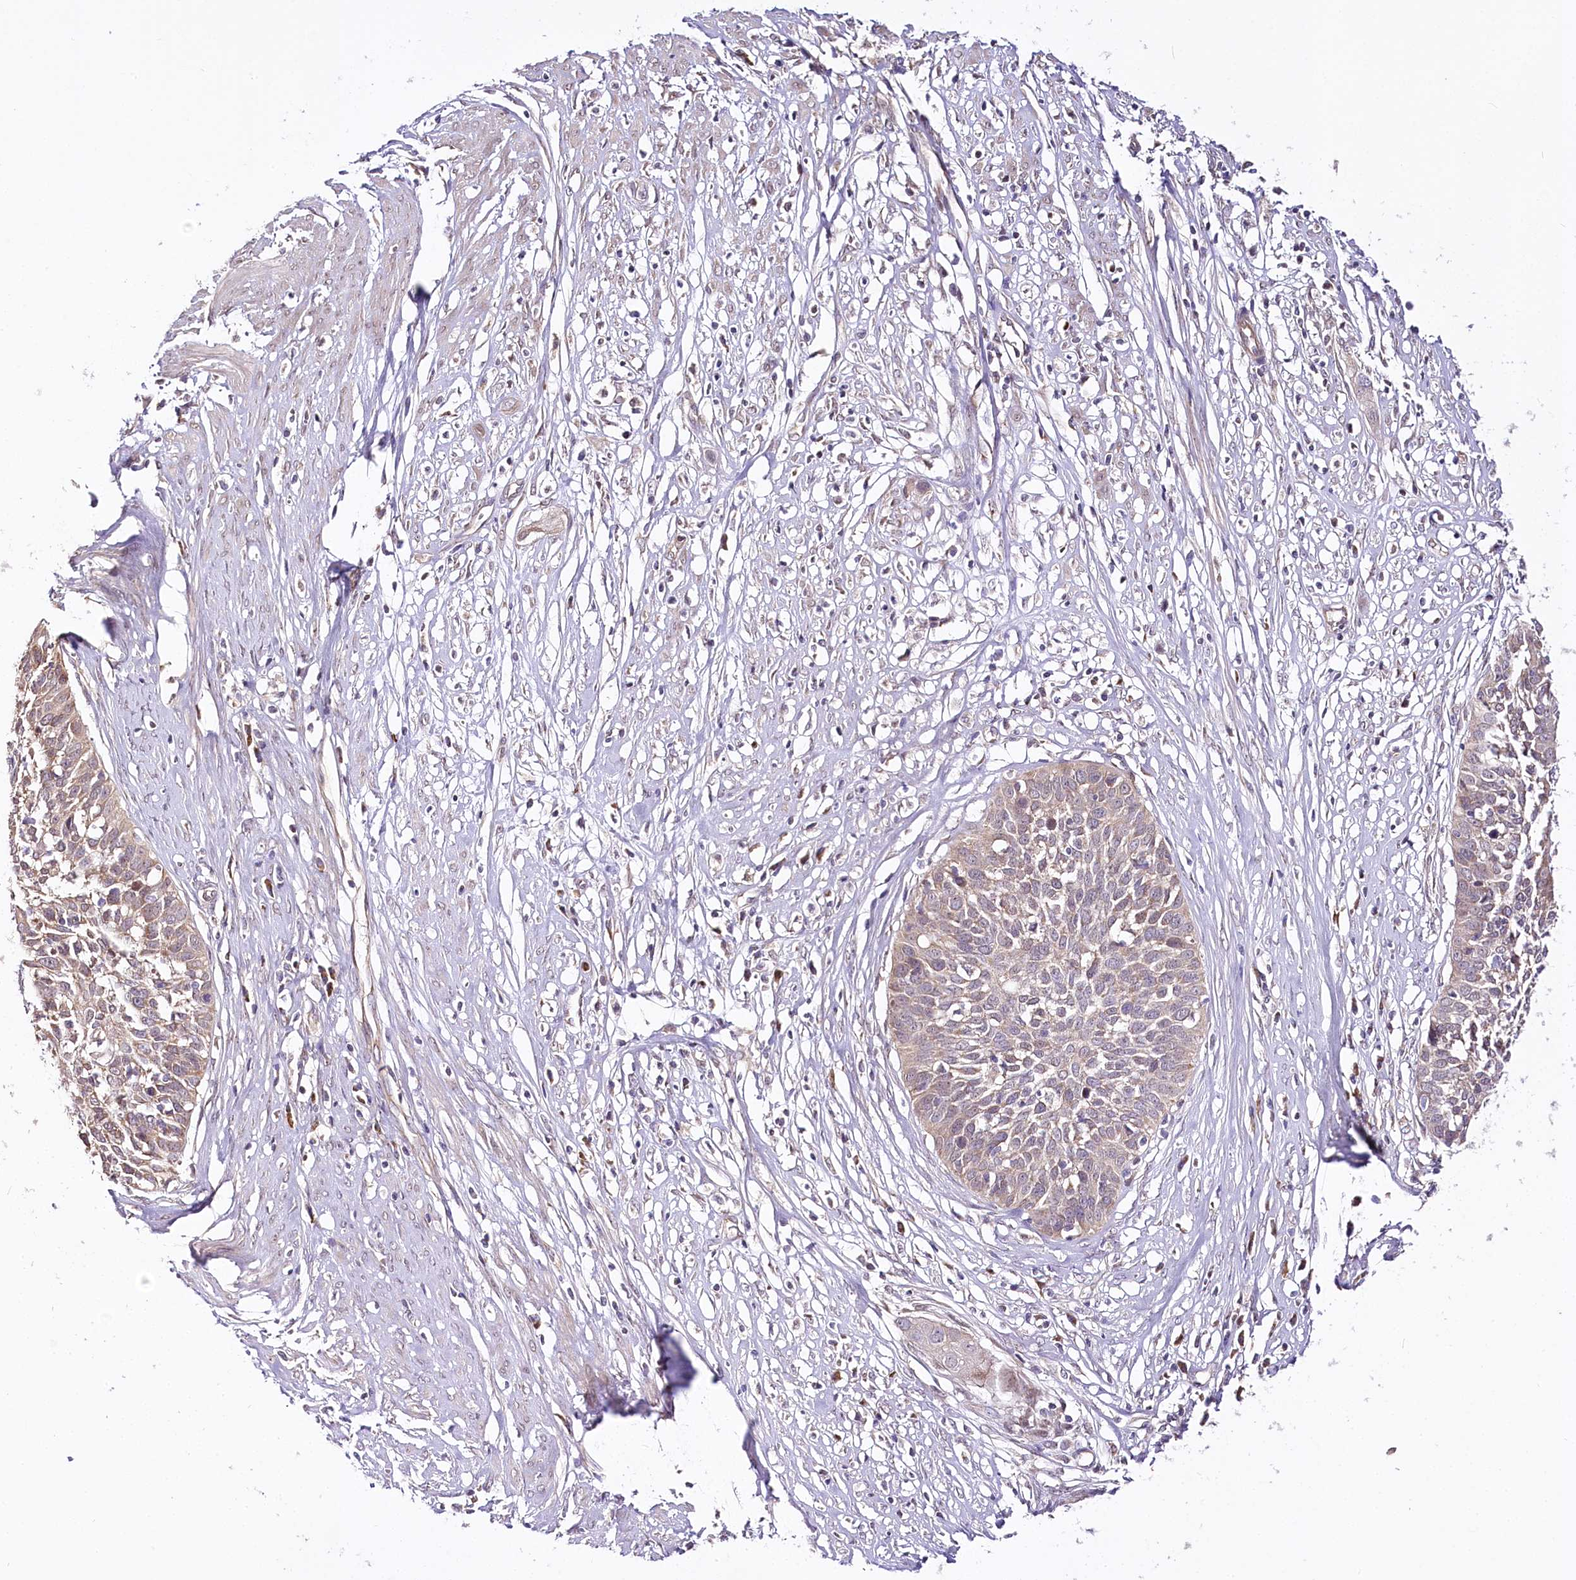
{"staining": {"intensity": "weak", "quantity": "25%-75%", "location": "cytoplasmic/membranous"}, "tissue": "cervical cancer", "cell_type": "Tumor cells", "image_type": "cancer", "snomed": [{"axis": "morphology", "description": "Squamous cell carcinoma, NOS"}, {"axis": "topography", "description": "Cervix"}], "caption": "Immunohistochemical staining of cervical squamous cell carcinoma shows weak cytoplasmic/membranous protein expression in approximately 25%-75% of tumor cells.", "gene": "ZNF226", "patient": {"sex": "female", "age": 34}}